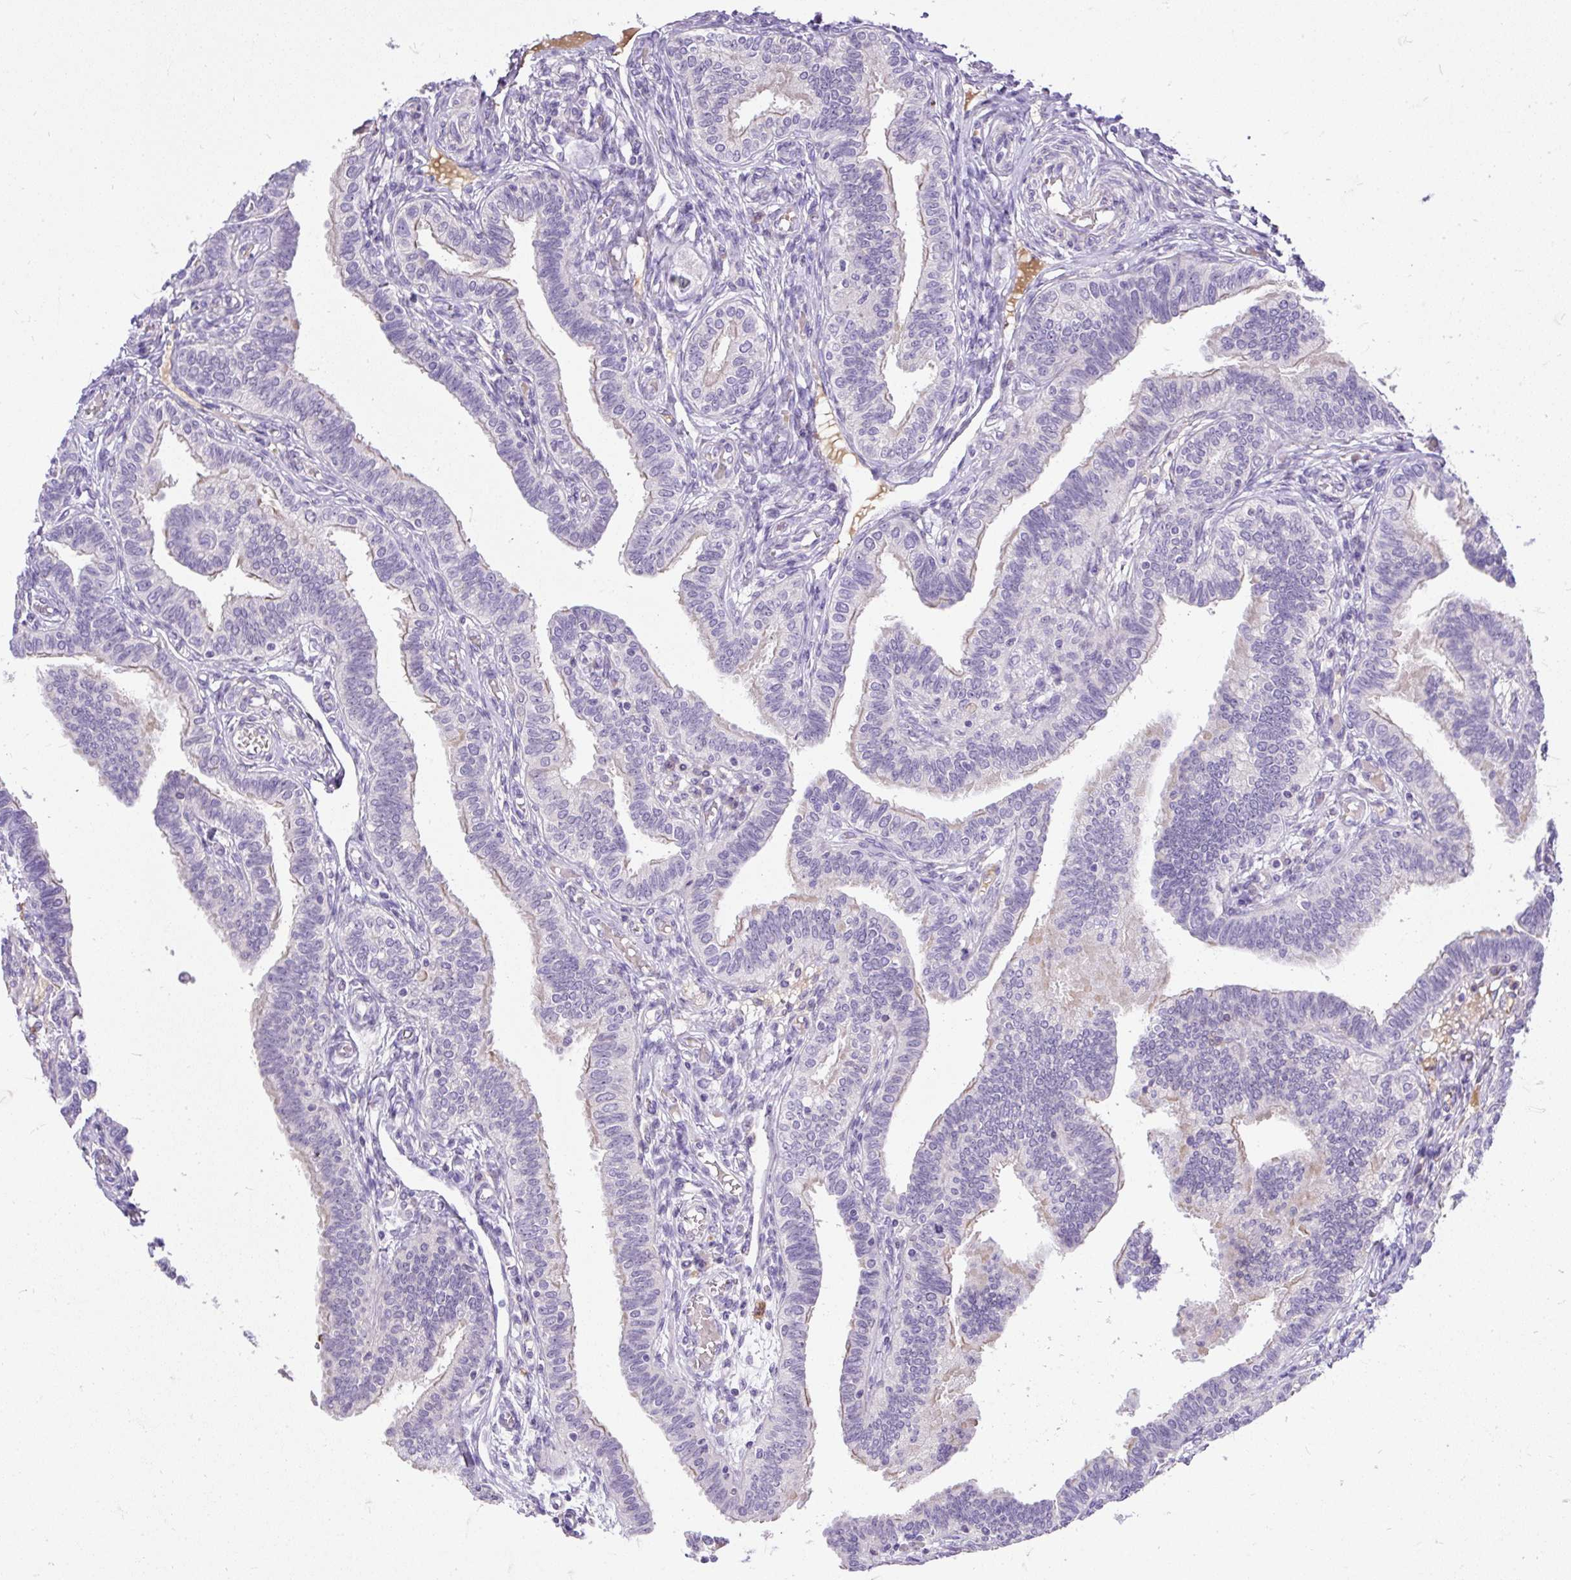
{"staining": {"intensity": "moderate", "quantity": "<25%", "location": "cytoplasmic/membranous"}, "tissue": "fallopian tube", "cell_type": "Glandular cells", "image_type": "normal", "snomed": [{"axis": "morphology", "description": "Normal tissue, NOS"}, {"axis": "topography", "description": "Fallopian tube"}], "caption": "Immunohistochemistry (IHC) image of unremarkable fallopian tube: fallopian tube stained using IHC demonstrates low levels of moderate protein expression localized specifically in the cytoplasmic/membranous of glandular cells, appearing as a cytoplasmic/membranous brown color.", "gene": "KRTAP20", "patient": {"sex": "female", "age": 39}}